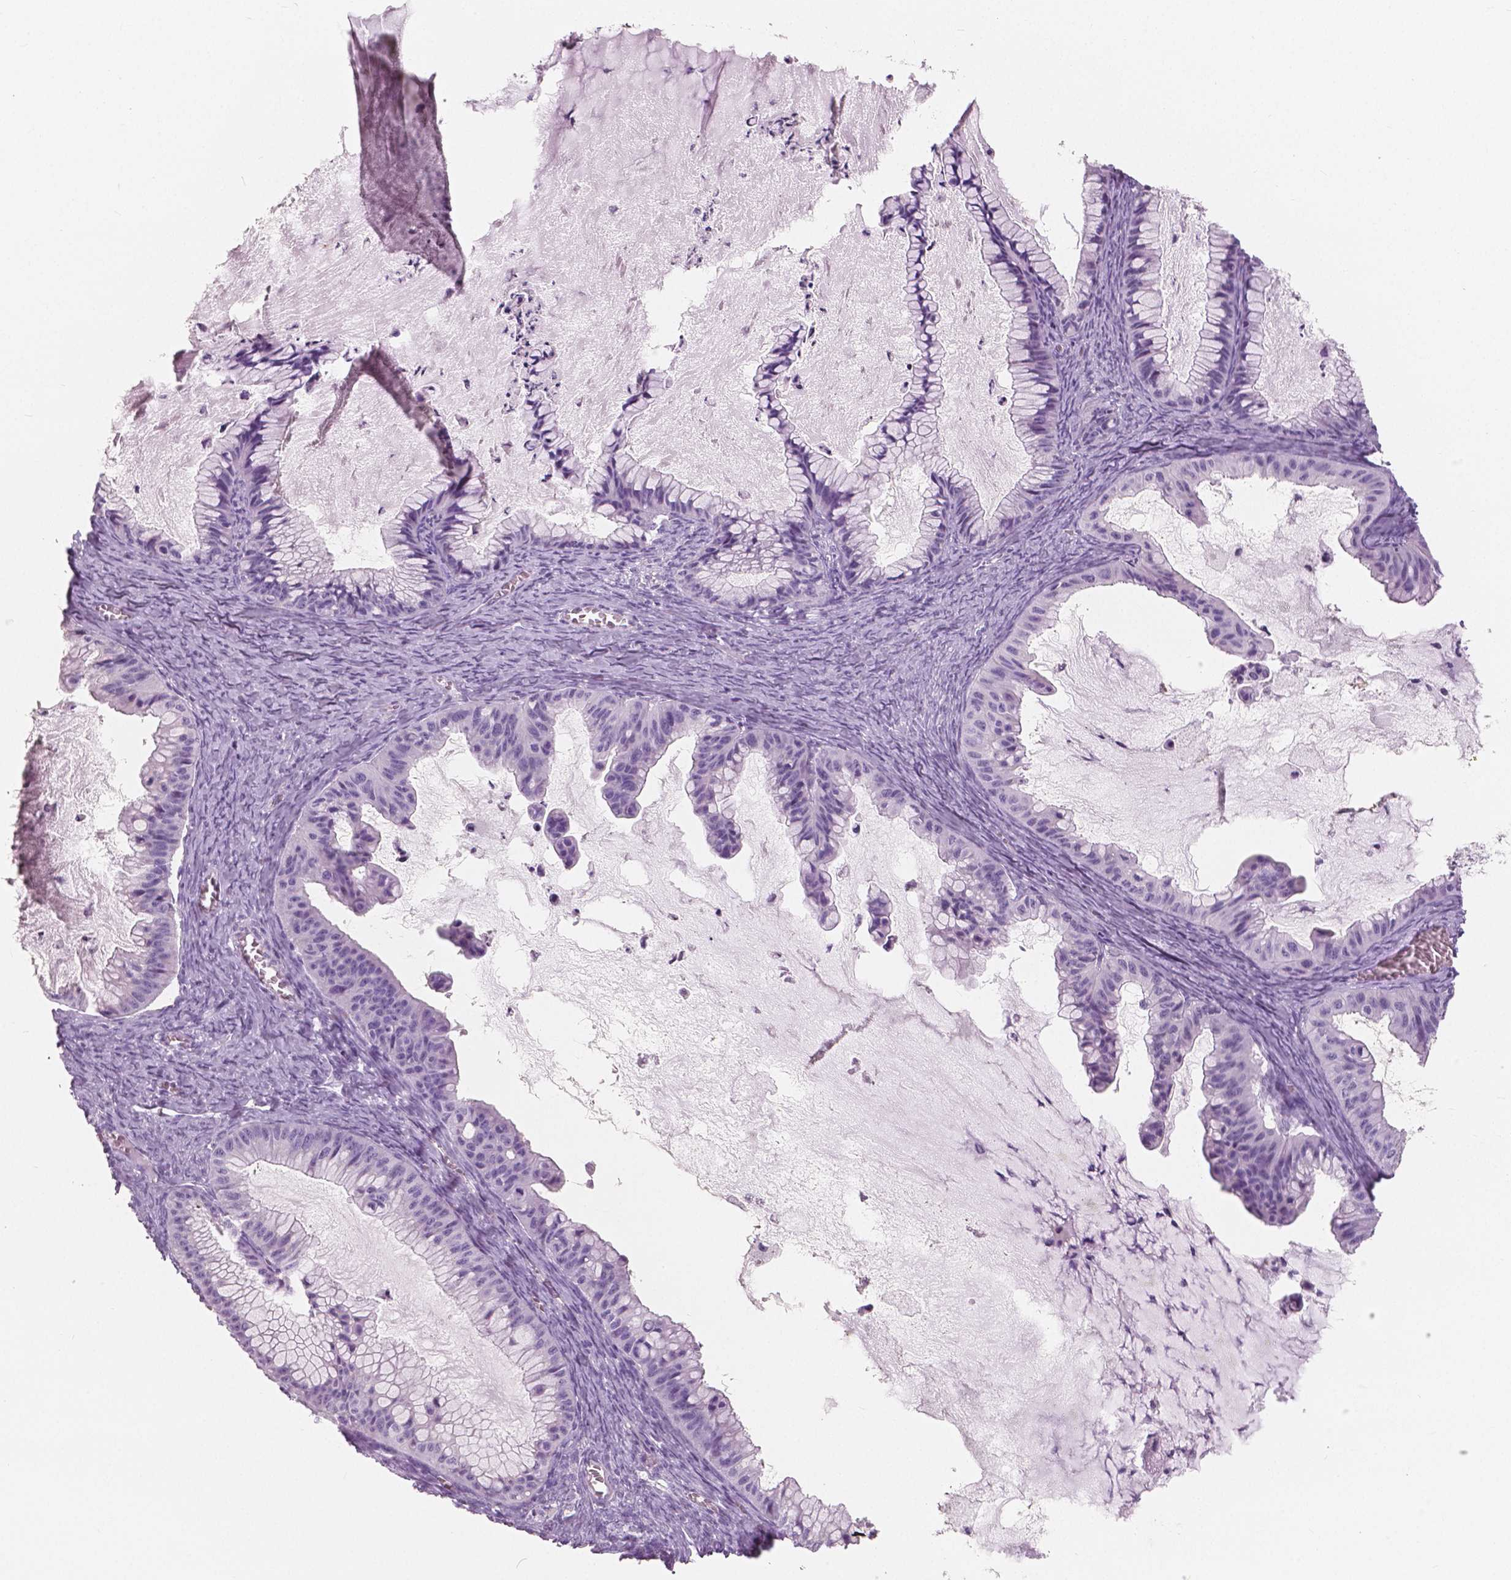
{"staining": {"intensity": "negative", "quantity": "none", "location": "none"}, "tissue": "ovarian cancer", "cell_type": "Tumor cells", "image_type": "cancer", "snomed": [{"axis": "morphology", "description": "Cystadenocarcinoma, mucinous, NOS"}, {"axis": "topography", "description": "Ovary"}], "caption": "Immunohistochemical staining of human mucinous cystadenocarcinoma (ovarian) shows no significant positivity in tumor cells.", "gene": "A4GNT", "patient": {"sex": "female", "age": 72}}